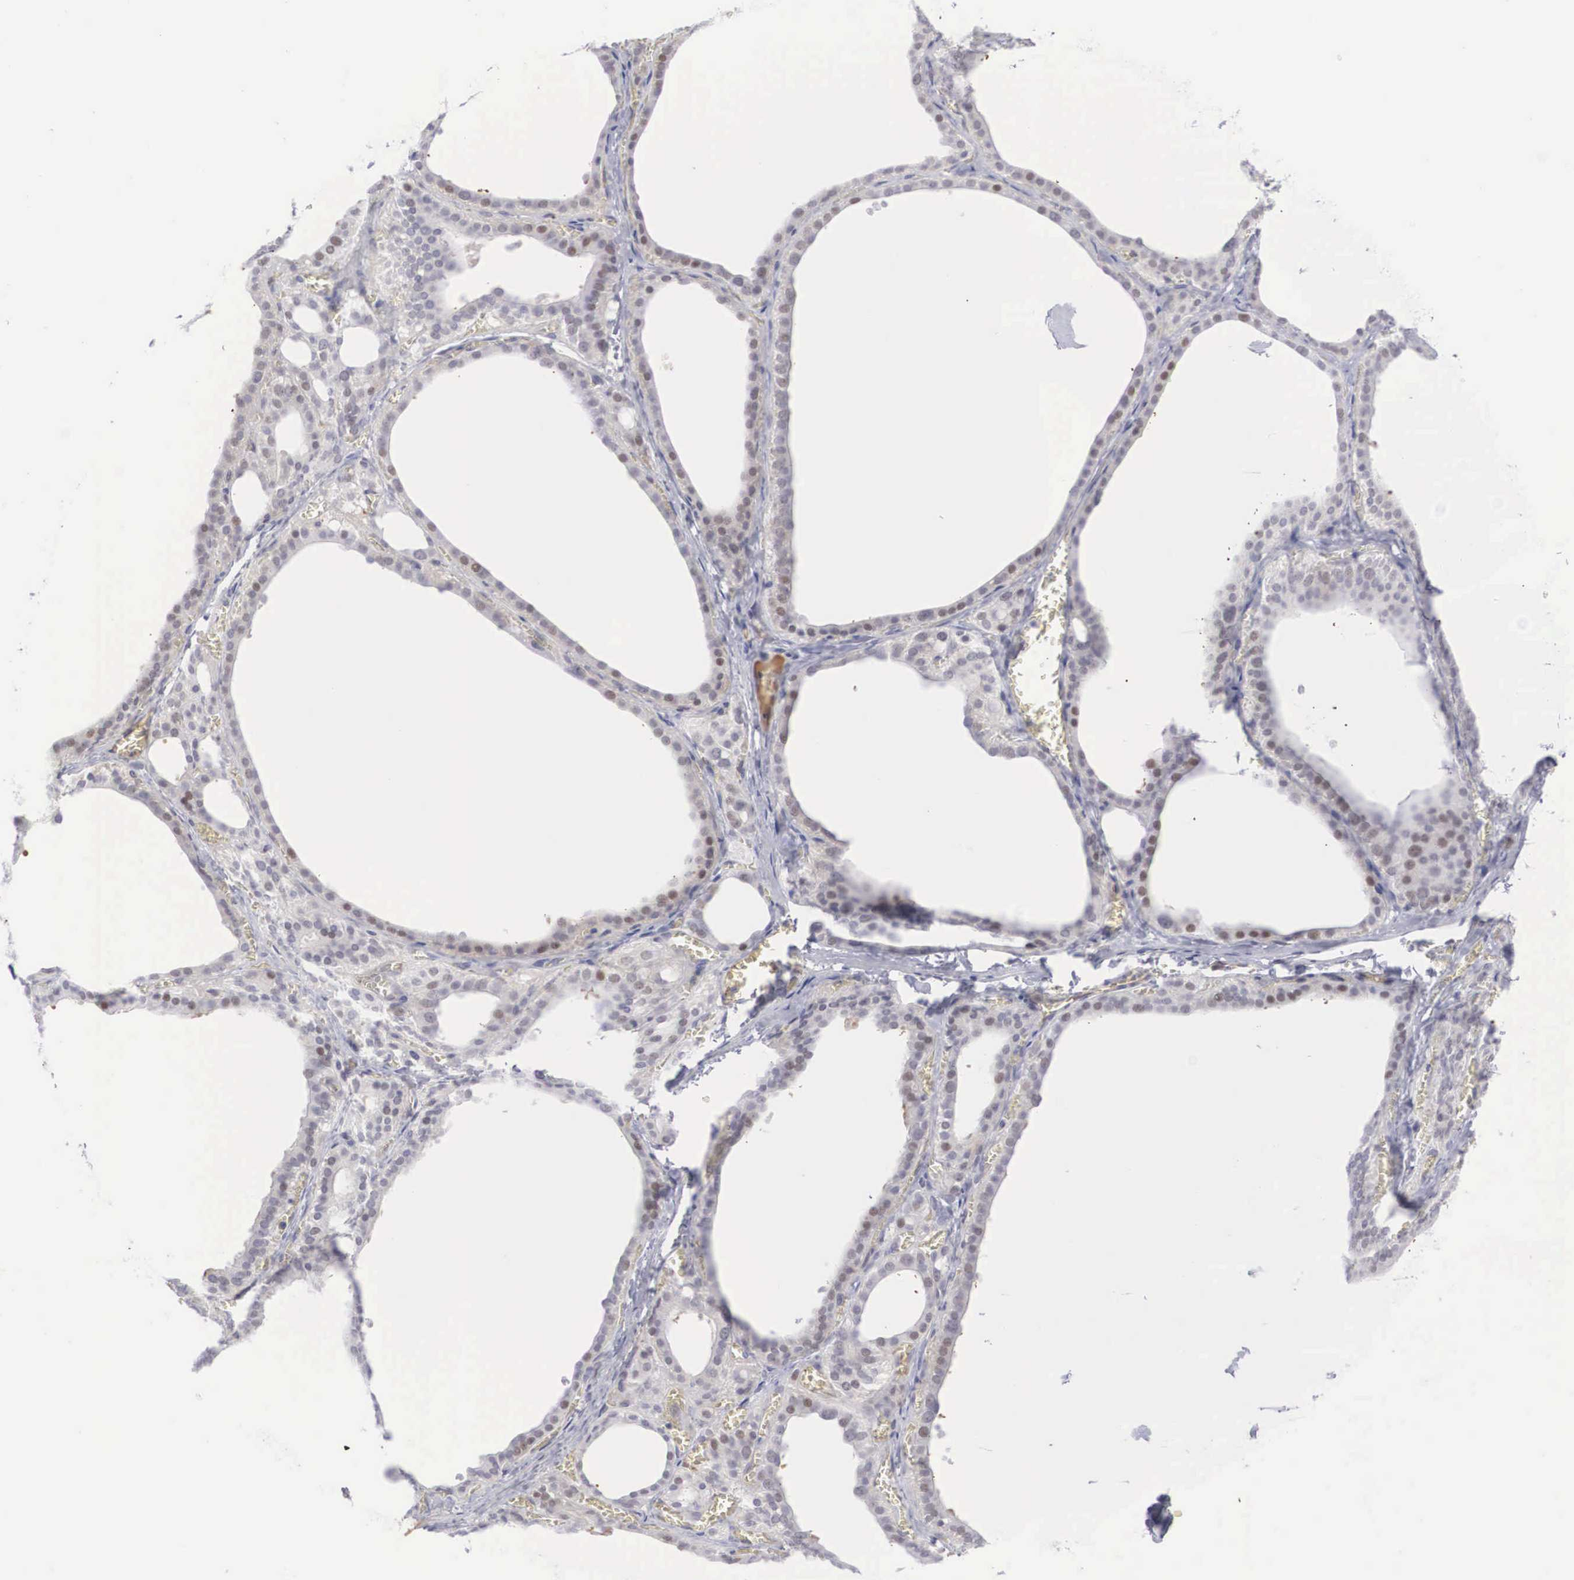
{"staining": {"intensity": "negative", "quantity": "none", "location": "none"}, "tissue": "thyroid gland", "cell_type": "Glandular cells", "image_type": "normal", "snomed": [{"axis": "morphology", "description": "Normal tissue, NOS"}, {"axis": "topography", "description": "Thyroid gland"}], "caption": "A histopathology image of human thyroid gland is negative for staining in glandular cells. (Brightfield microscopy of DAB (3,3'-diaminobenzidine) immunohistochemistry (IHC) at high magnification).", "gene": "RBPJ", "patient": {"sex": "female", "age": 55}}